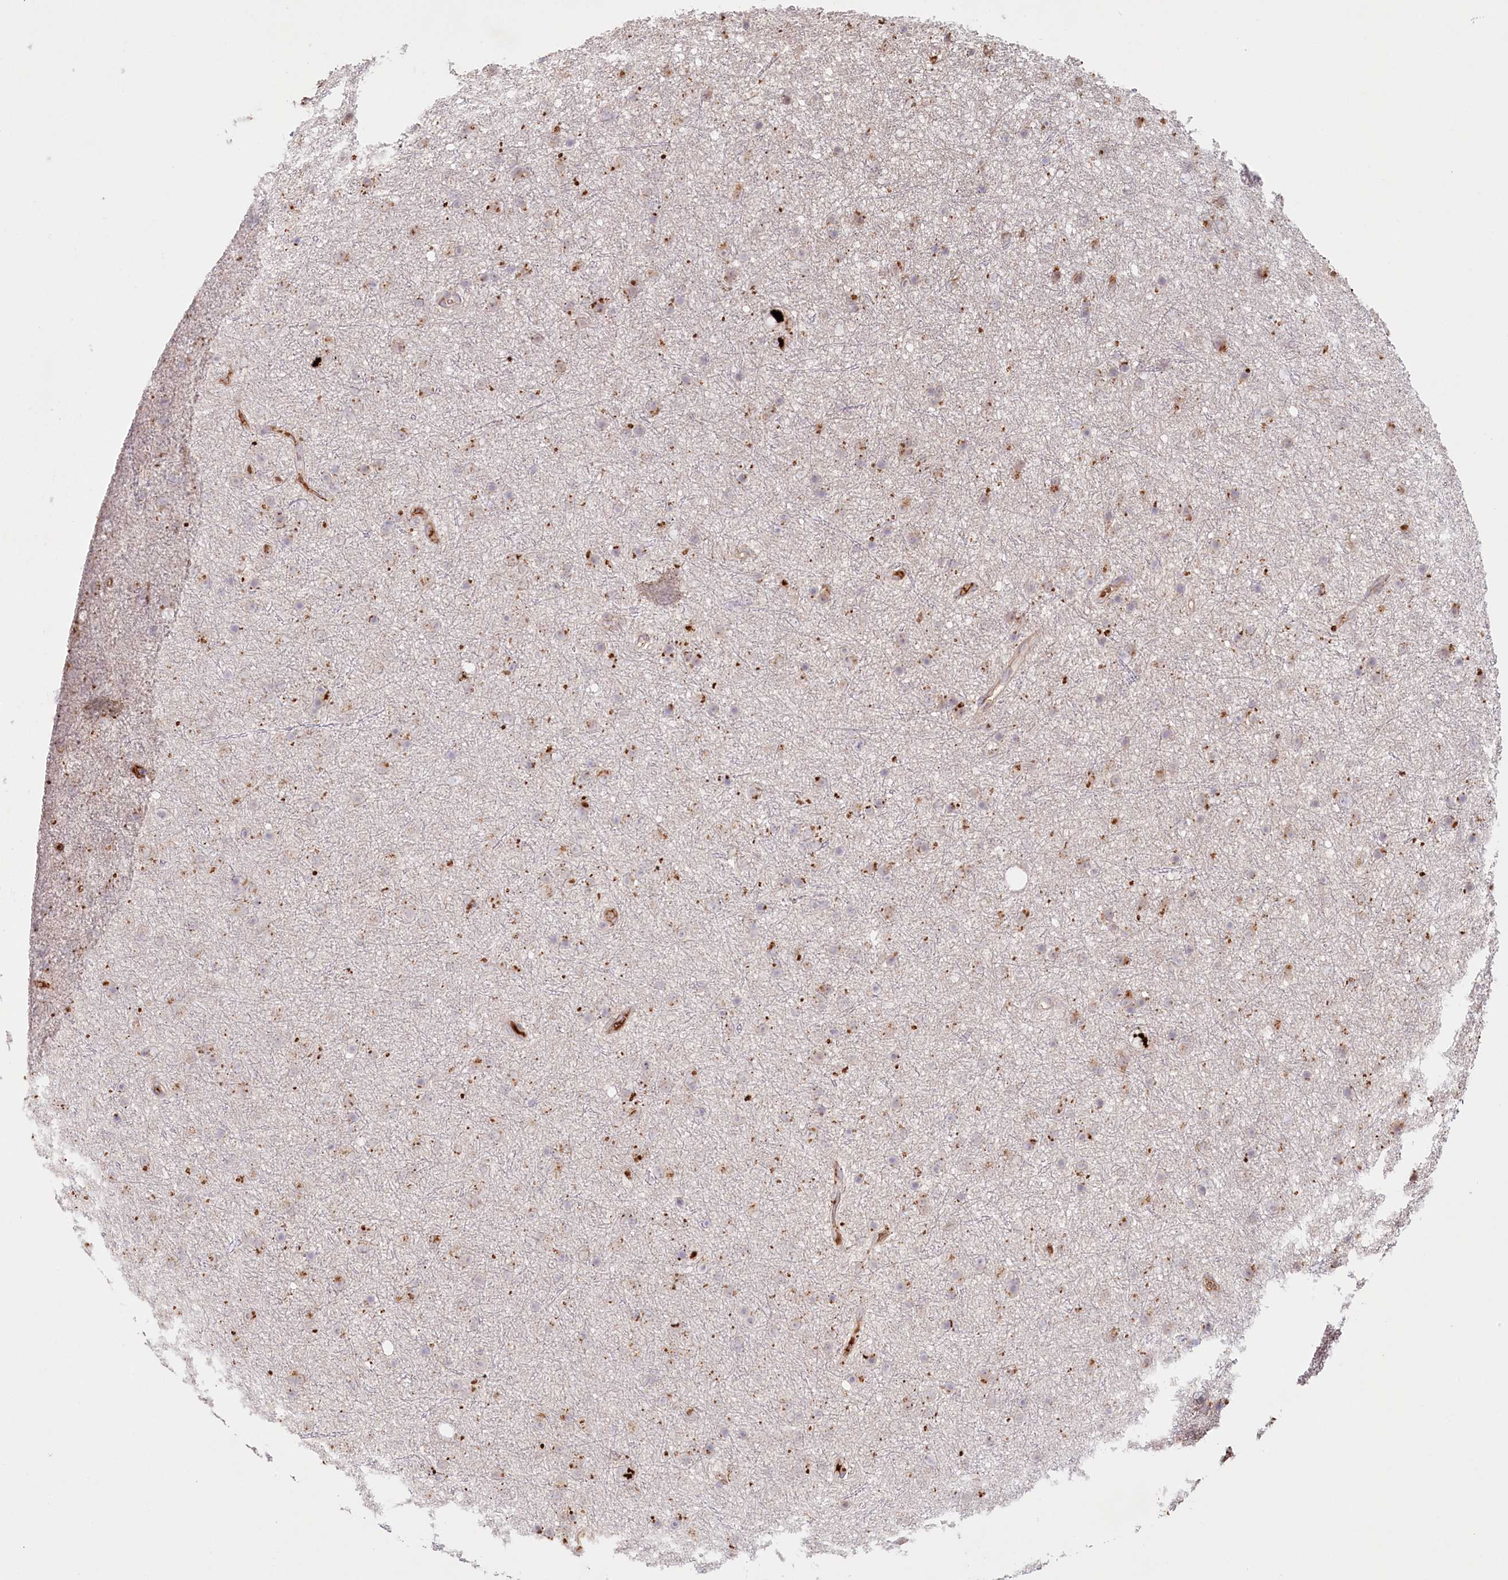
{"staining": {"intensity": "moderate", "quantity": "<25%", "location": "cytoplasmic/membranous"}, "tissue": "glioma", "cell_type": "Tumor cells", "image_type": "cancer", "snomed": [{"axis": "morphology", "description": "Glioma, malignant, Low grade"}, {"axis": "topography", "description": "Cerebral cortex"}], "caption": "Low-grade glioma (malignant) stained with DAB immunohistochemistry (IHC) displays low levels of moderate cytoplasmic/membranous staining in about <25% of tumor cells.", "gene": "PSAPL1", "patient": {"sex": "female", "age": 39}}